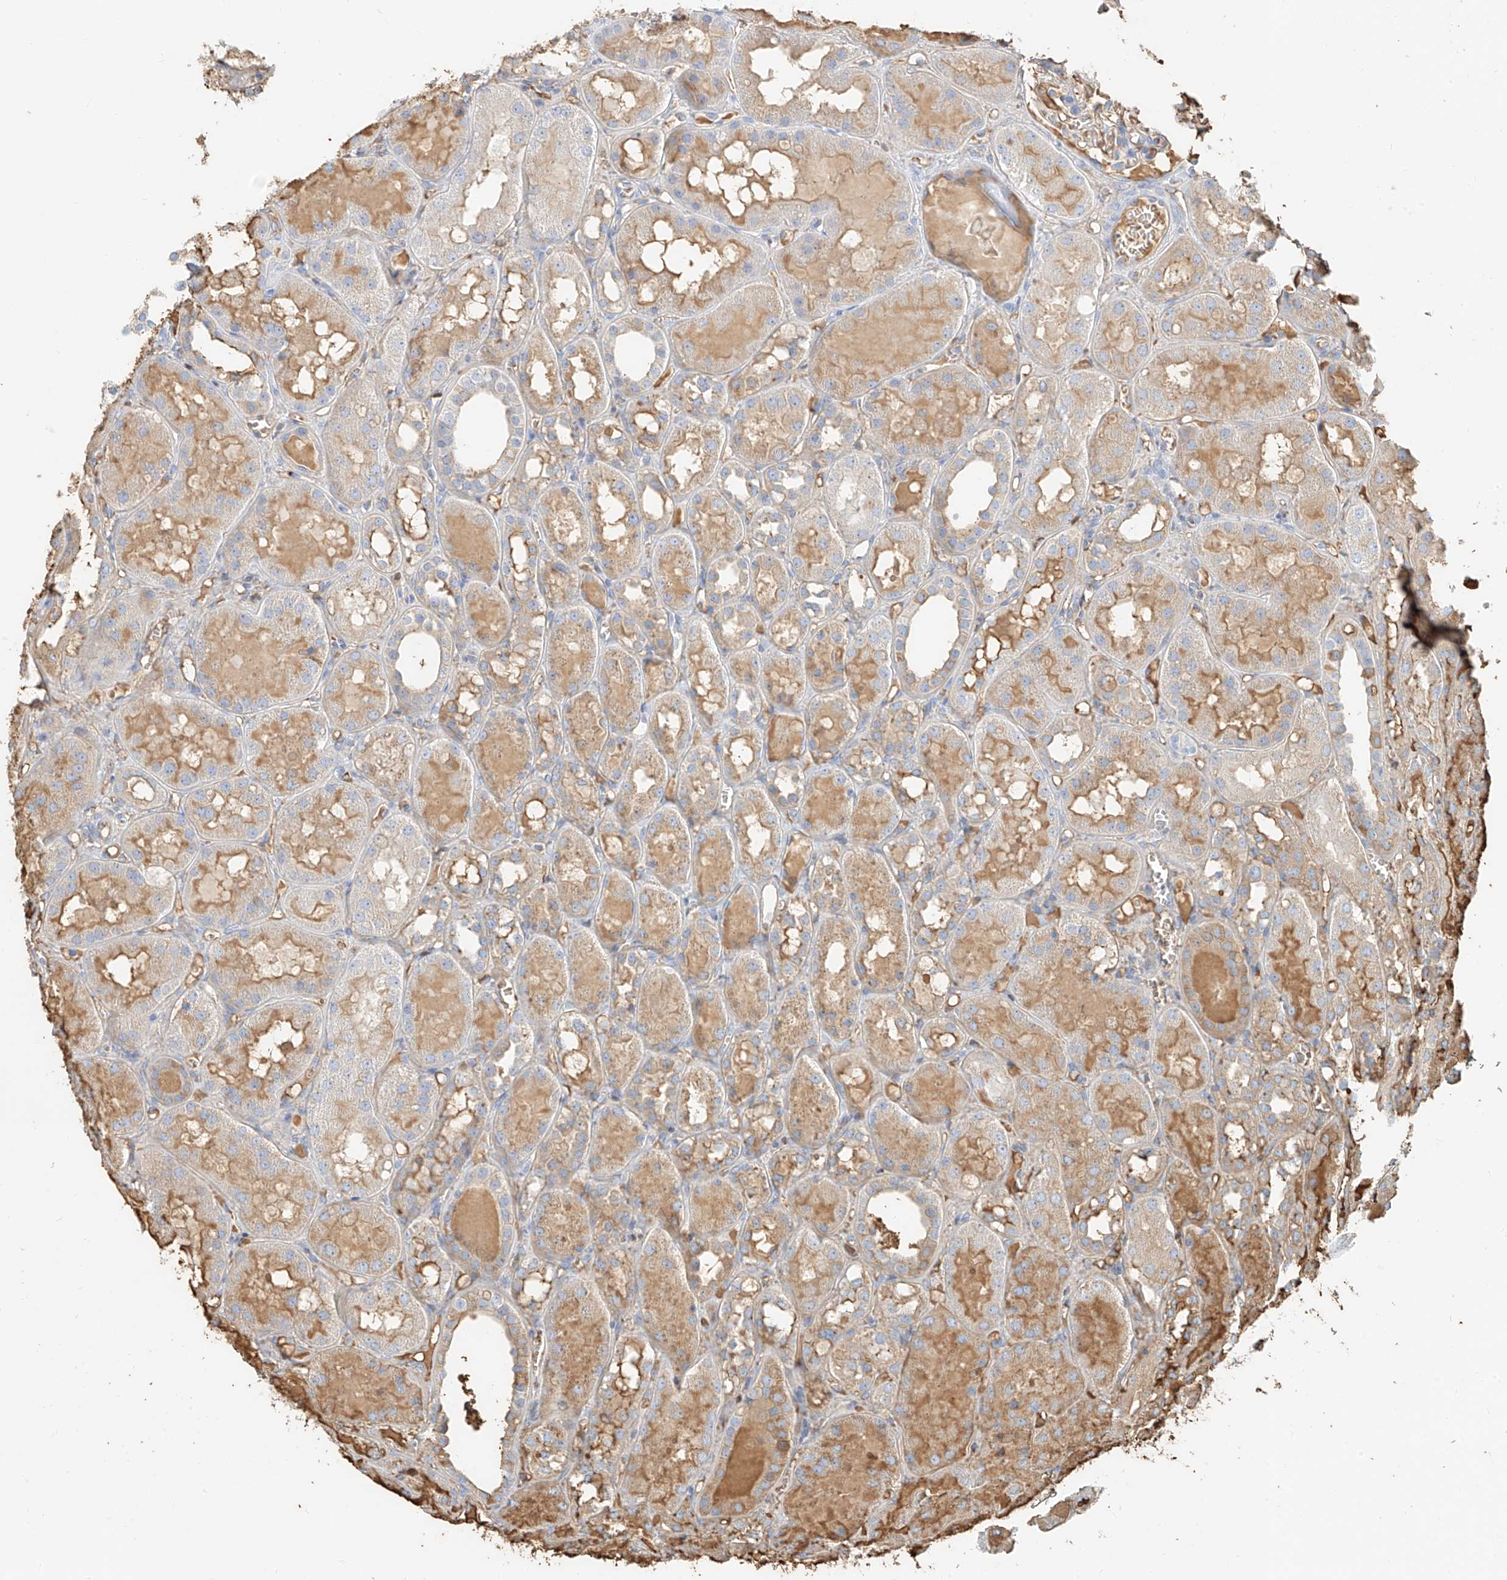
{"staining": {"intensity": "negative", "quantity": "none", "location": "none"}, "tissue": "kidney", "cell_type": "Cells in glomeruli", "image_type": "normal", "snomed": [{"axis": "morphology", "description": "Normal tissue, NOS"}, {"axis": "topography", "description": "Kidney"}], "caption": "DAB immunohistochemical staining of normal kidney reveals no significant staining in cells in glomeruli. The staining was performed using DAB to visualize the protein expression in brown, while the nuclei were stained in blue with hematoxylin (Magnification: 20x).", "gene": "ZFP30", "patient": {"sex": "male", "age": 16}}